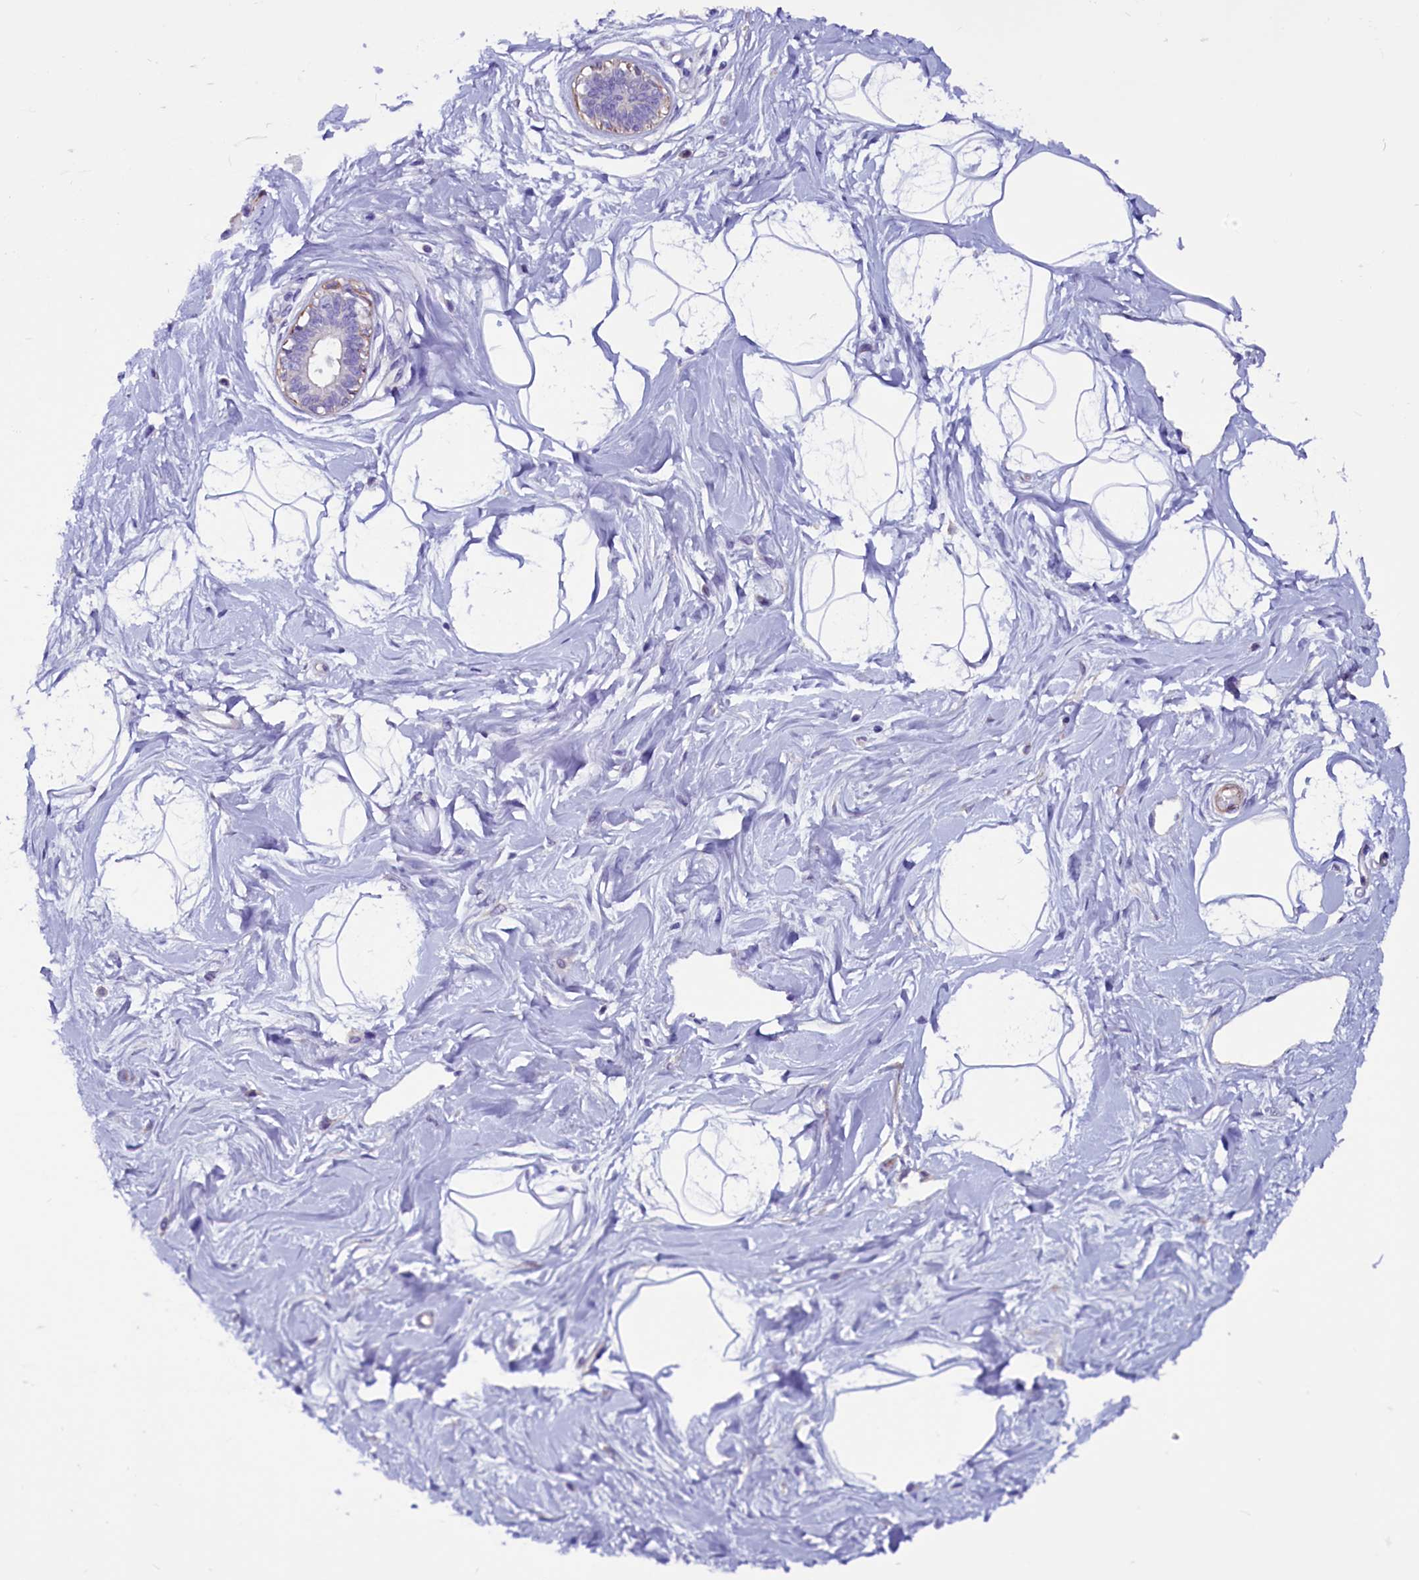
{"staining": {"intensity": "negative", "quantity": "none", "location": "none"}, "tissue": "breast", "cell_type": "Adipocytes", "image_type": "normal", "snomed": [{"axis": "morphology", "description": "Normal tissue, NOS"}, {"axis": "topography", "description": "Breast"}], "caption": "Adipocytes show no significant positivity in normal breast.", "gene": "ZNF749", "patient": {"sex": "female", "age": 45}}